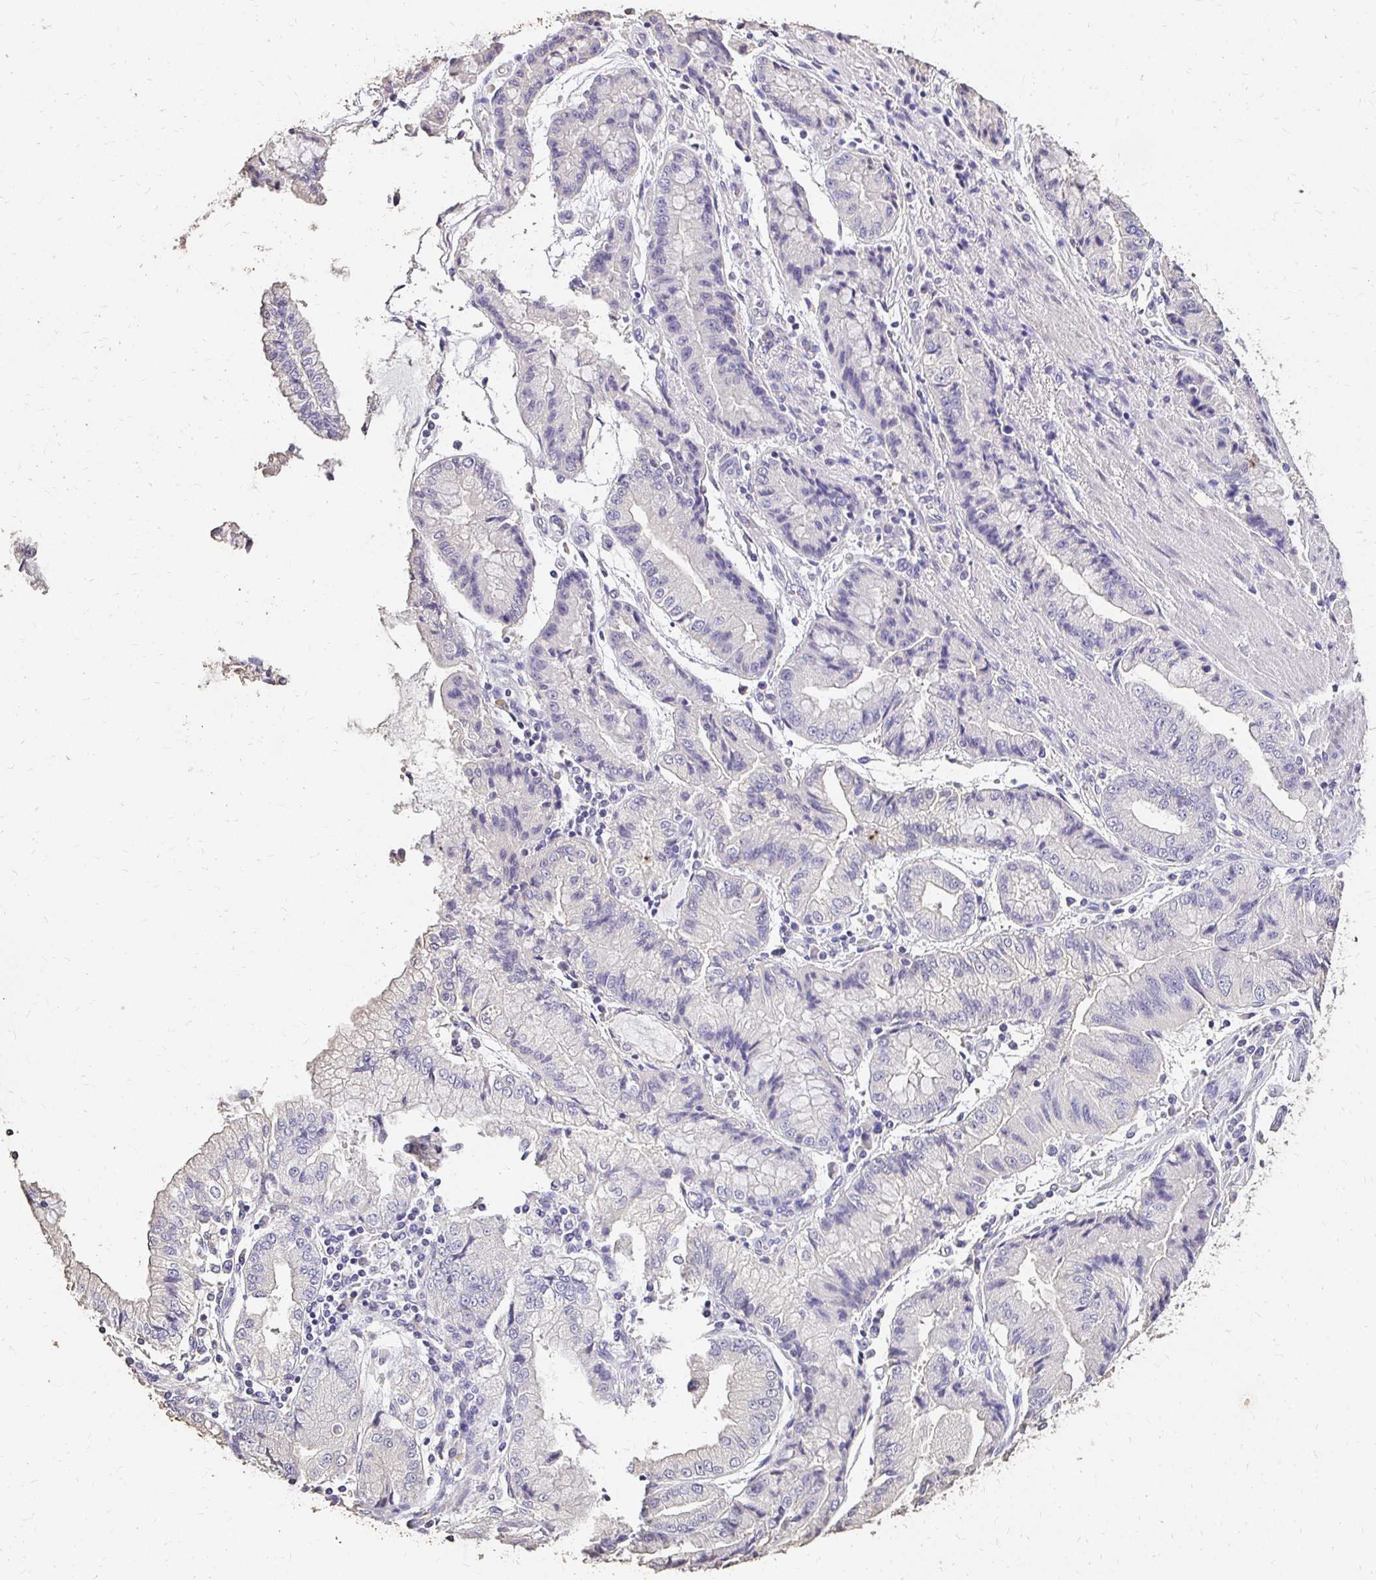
{"staining": {"intensity": "negative", "quantity": "none", "location": "none"}, "tissue": "stomach cancer", "cell_type": "Tumor cells", "image_type": "cancer", "snomed": [{"axis": "morphology", "description": "Adenocarcinoma, NOS"}, {"axis": "topography", "description": "Stomach, upper"}], "caption": "Image shows no significant protein positivity in tumor cells of stomach cancer (adenocarcinoma).", "gene": "UGT1A6", "patient": {"sex": "female", "age": 74}}